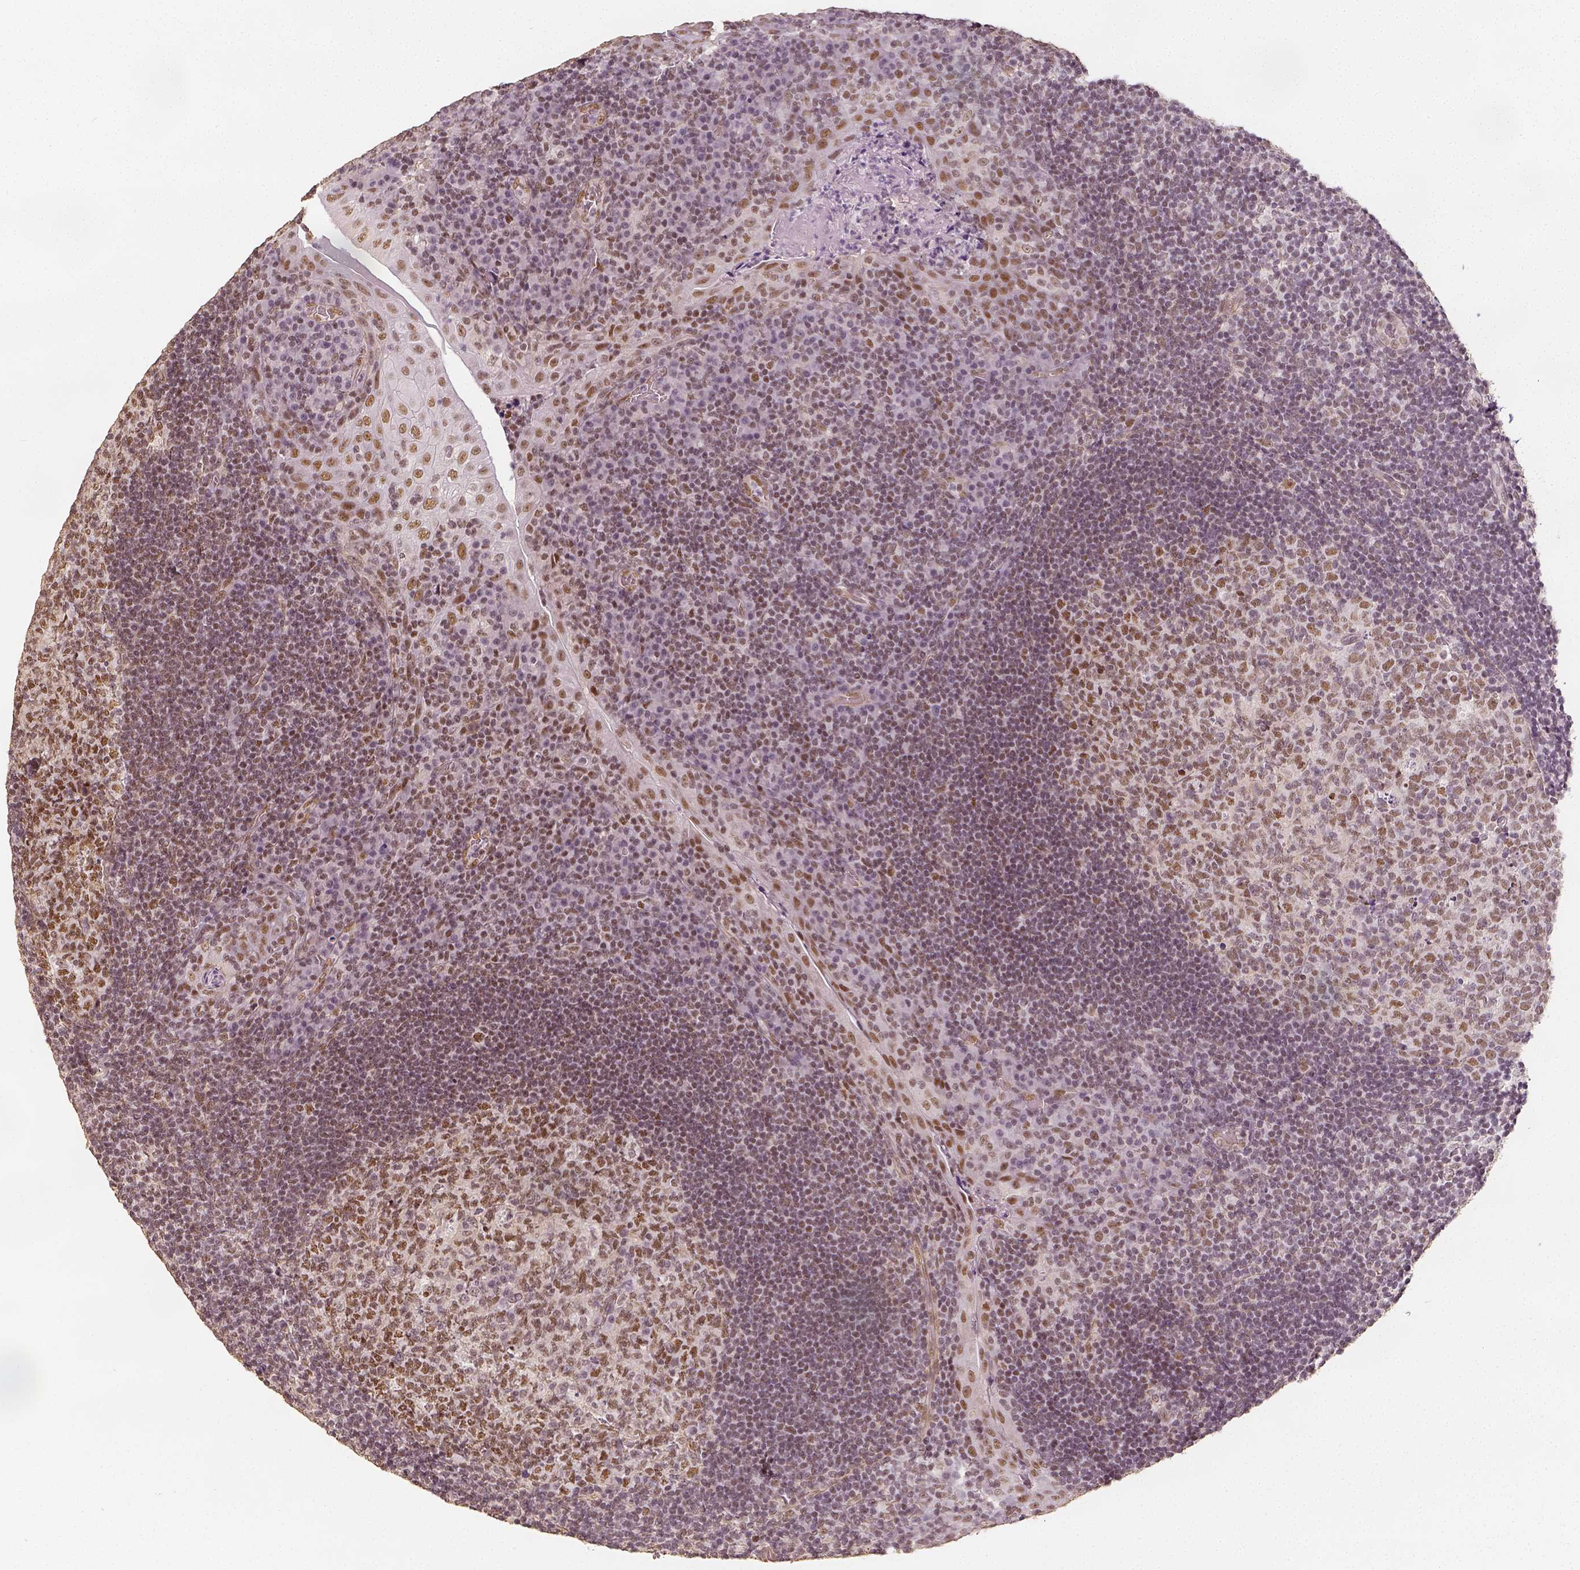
{"staining": {"intensity": "moderate", "quantity": ">75%", "location": "nuclear"}, "tissue": "tonsil", "cell_type": "Germinal center cells", "image_type": "normal", "snomed": [{"axis": "morphology", "description": "Normal tissue, NOS"}, {"axis": "topography", "description": "Tonsil"}], "caption": "A medium amount of moderate nuclear expression is appreciated in approximately >75% of germinal center cells in unremarkable tonsil.", "gene": "HDAC1", "patient": {"sex": "male", "age": 17}}